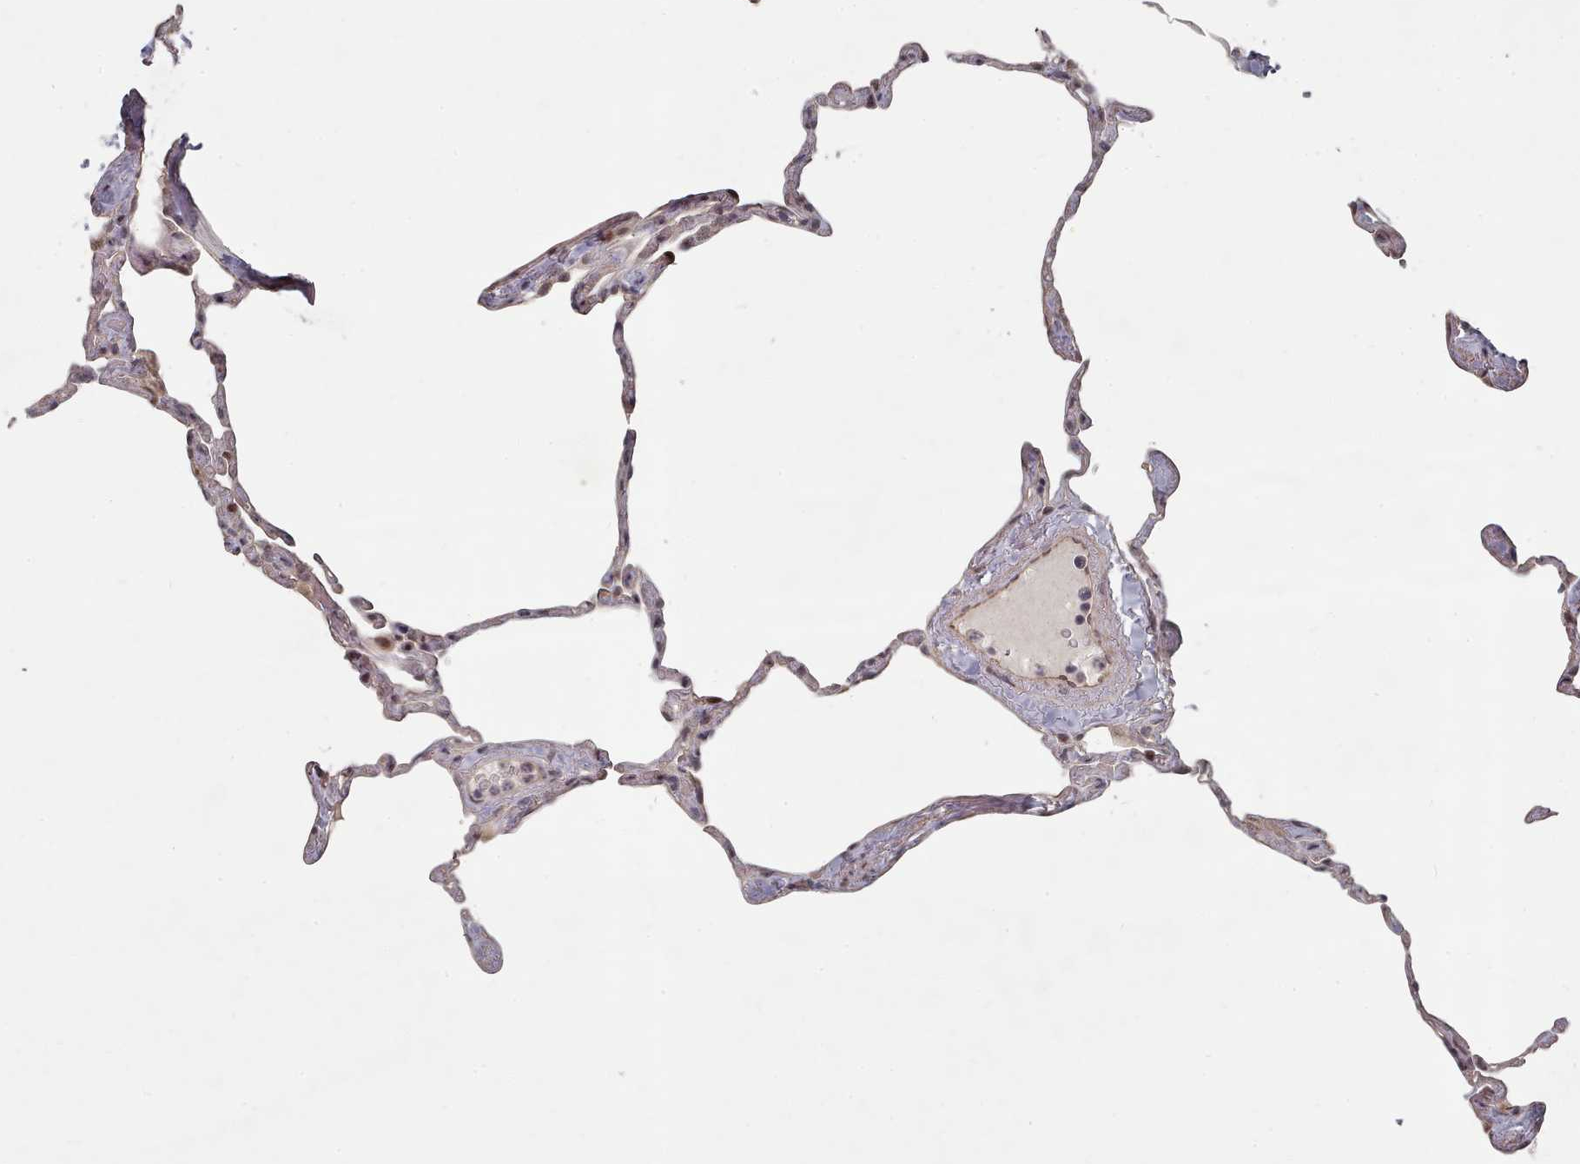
{"staining": {"intensity": "negative", "quantity": "none", "location": "none"}, "tissue": "lung", "cell_type": "Alveolar cells", "image_type": "normal", "snomed": [{"axis": "morphology", "description": "Normal tissue, NOS"}, {"axis": "topography", "description": "Lung"}], "caption": "DAB immunohistochemical staining of unremarkable lung displays no significant positivity in alveolar cells.", "gene": "CPSF4", "patient": {"sex": "male", "age": 65}}